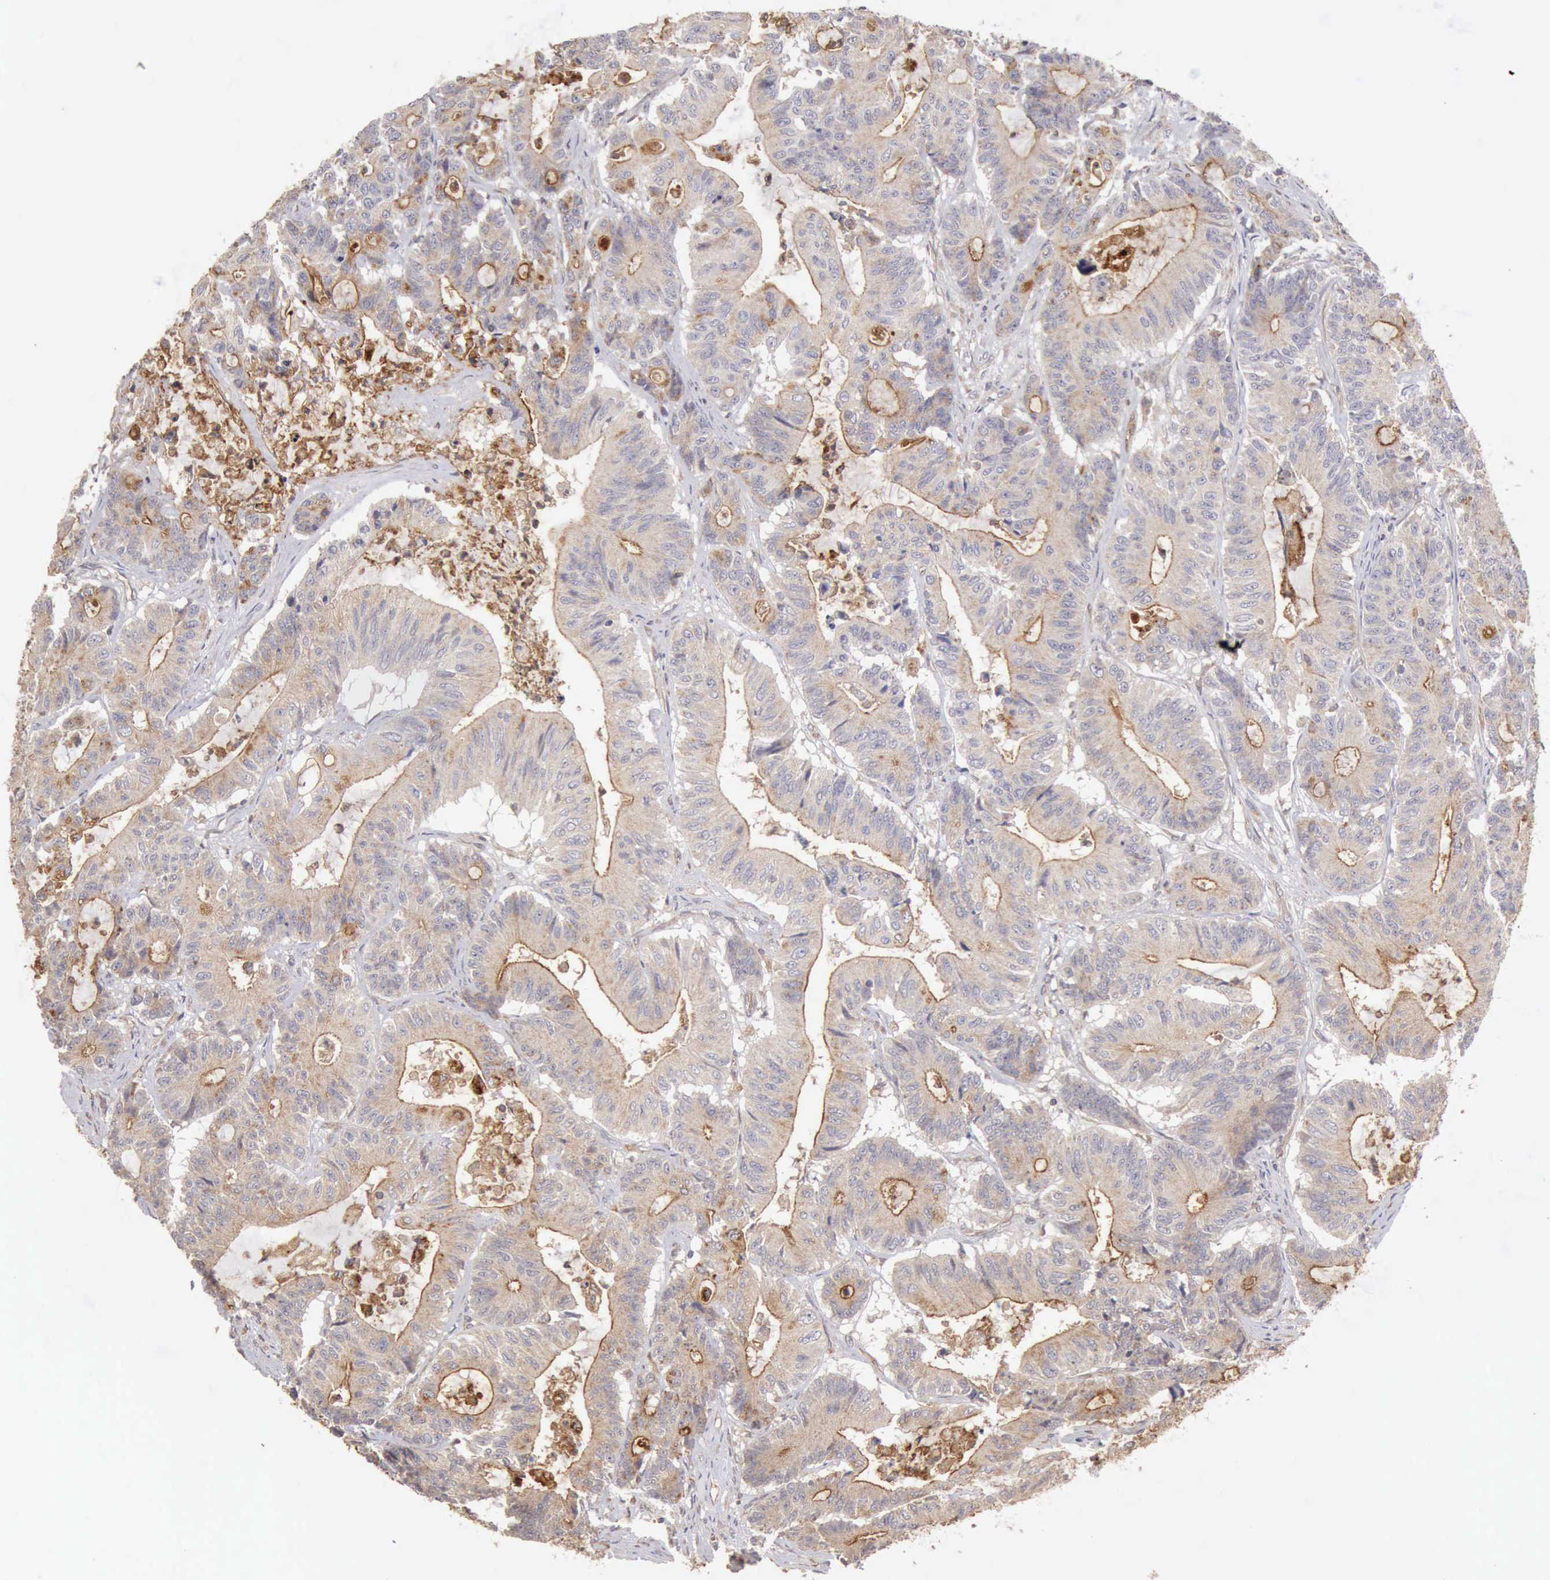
{"staining": {"intensity": "negative", "quantity": "none", "location": "none"}, "tissue": "colorectal cancer", "cell_type": "Tumor cells", "image_type": "cancer", "snomed": [{"axis": "morphology", "description": "Adenocarcinoma, NOS"}, {"axis": "topography", "description": "Colon"}], "caption": "Tumor cells are negative for brown protein staining in colorectal adenocarcinoma.", "gene": "BMX", "patient": {"sex": "female", "age": 84}}